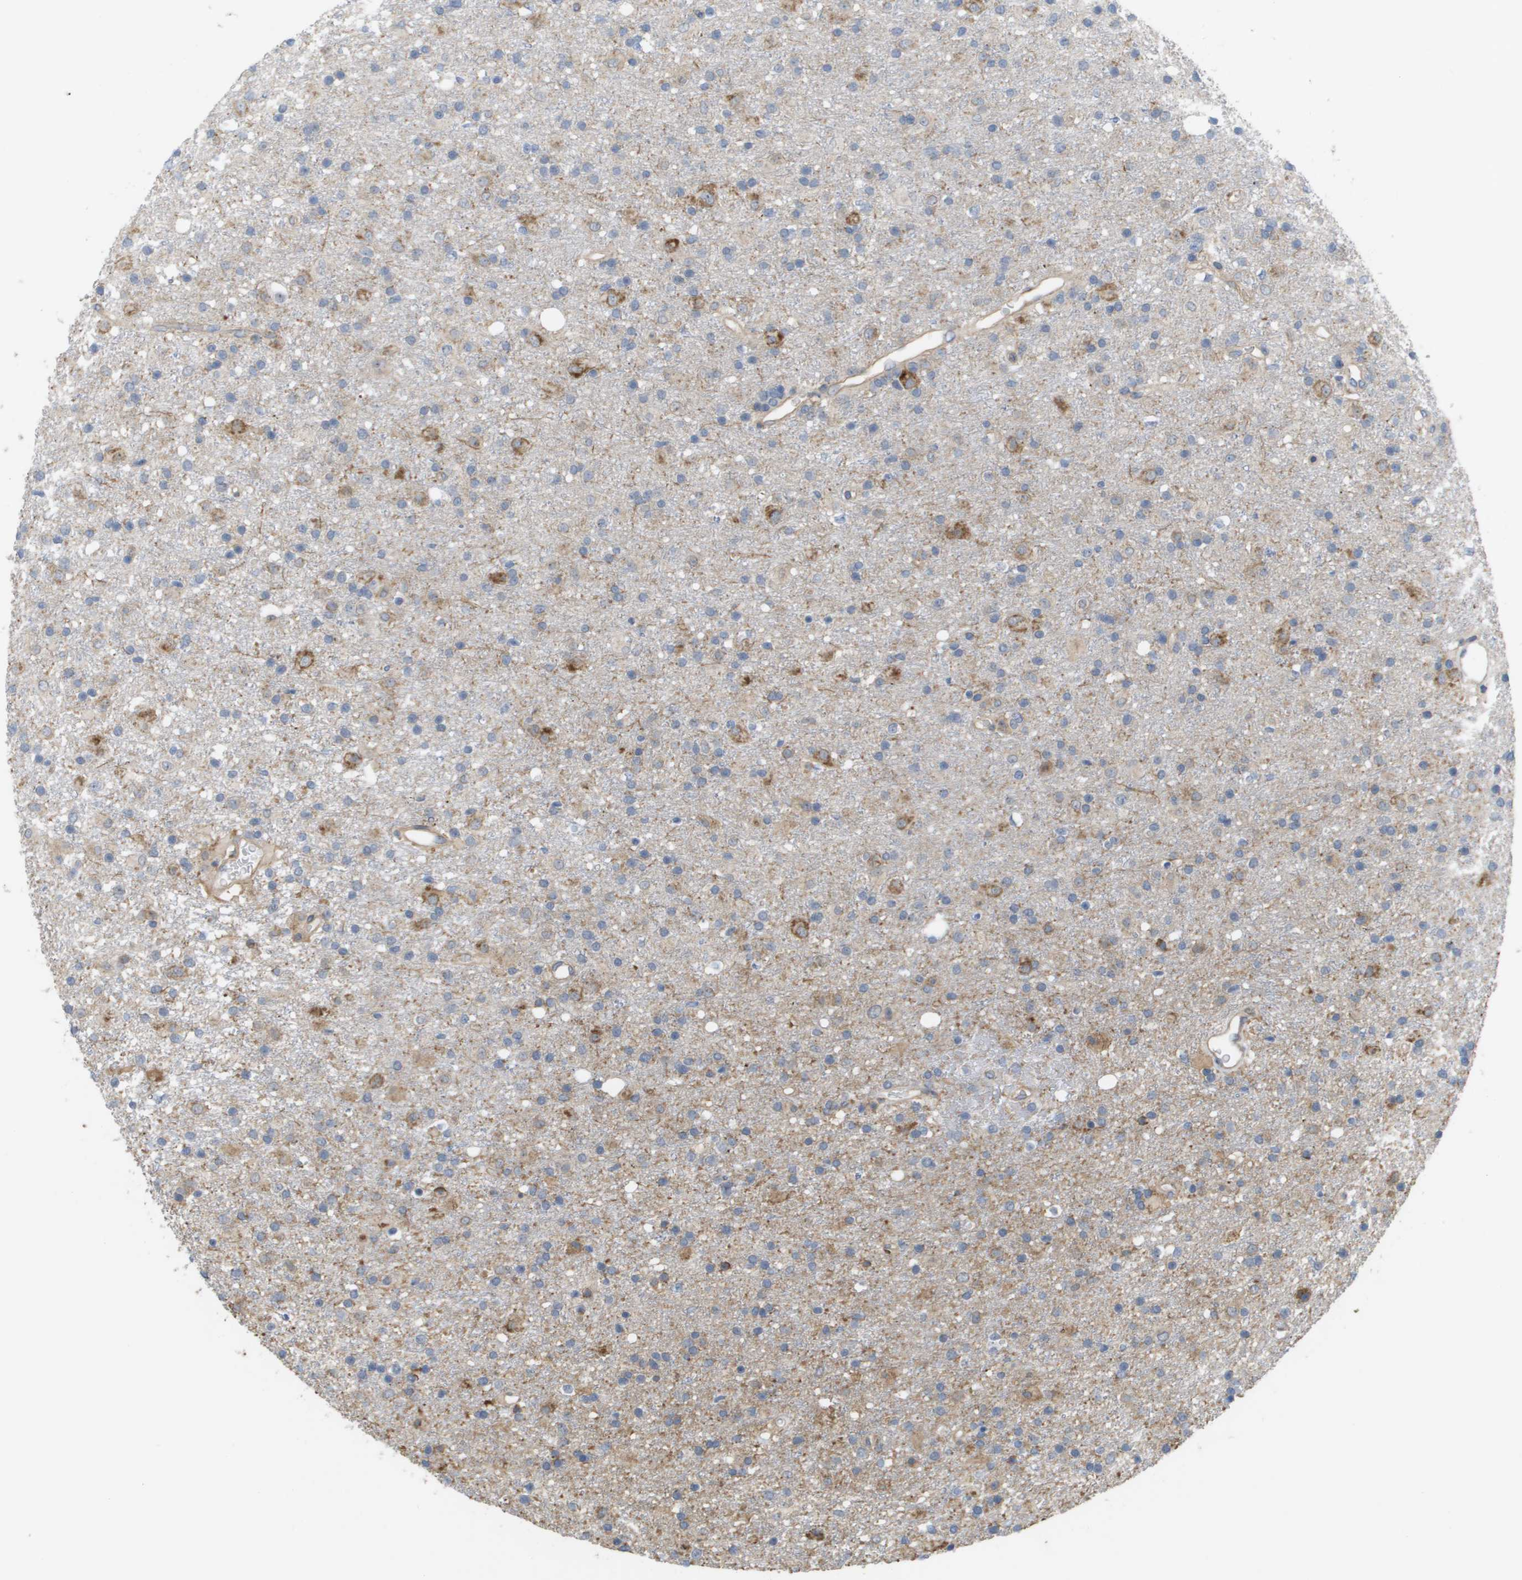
{"staining": {"intensity": "weak", "quantity": "25%-75%", "location": "cytoplasmic/membranous"}, "tissue": "glioma", "cell_type": "Tumor cells", "image_type": "cancer", "snomed": [{"axis": "morphology", "description": "Glioma, malignant, Low grade"}, {"axis": "topography", "description": "Brain"}], "caption": "Protein staining reveals weak cytoplasmic/membranous expression in about 25%-75% of tumor cells in low-grade glioma (malignant). (DAB (3,3'-diaminobenzidine) = brown stain, brightfield microscopy at high magnification).", "gene": "MTARC2", "patient": {"sex": "male", "age": 65}}